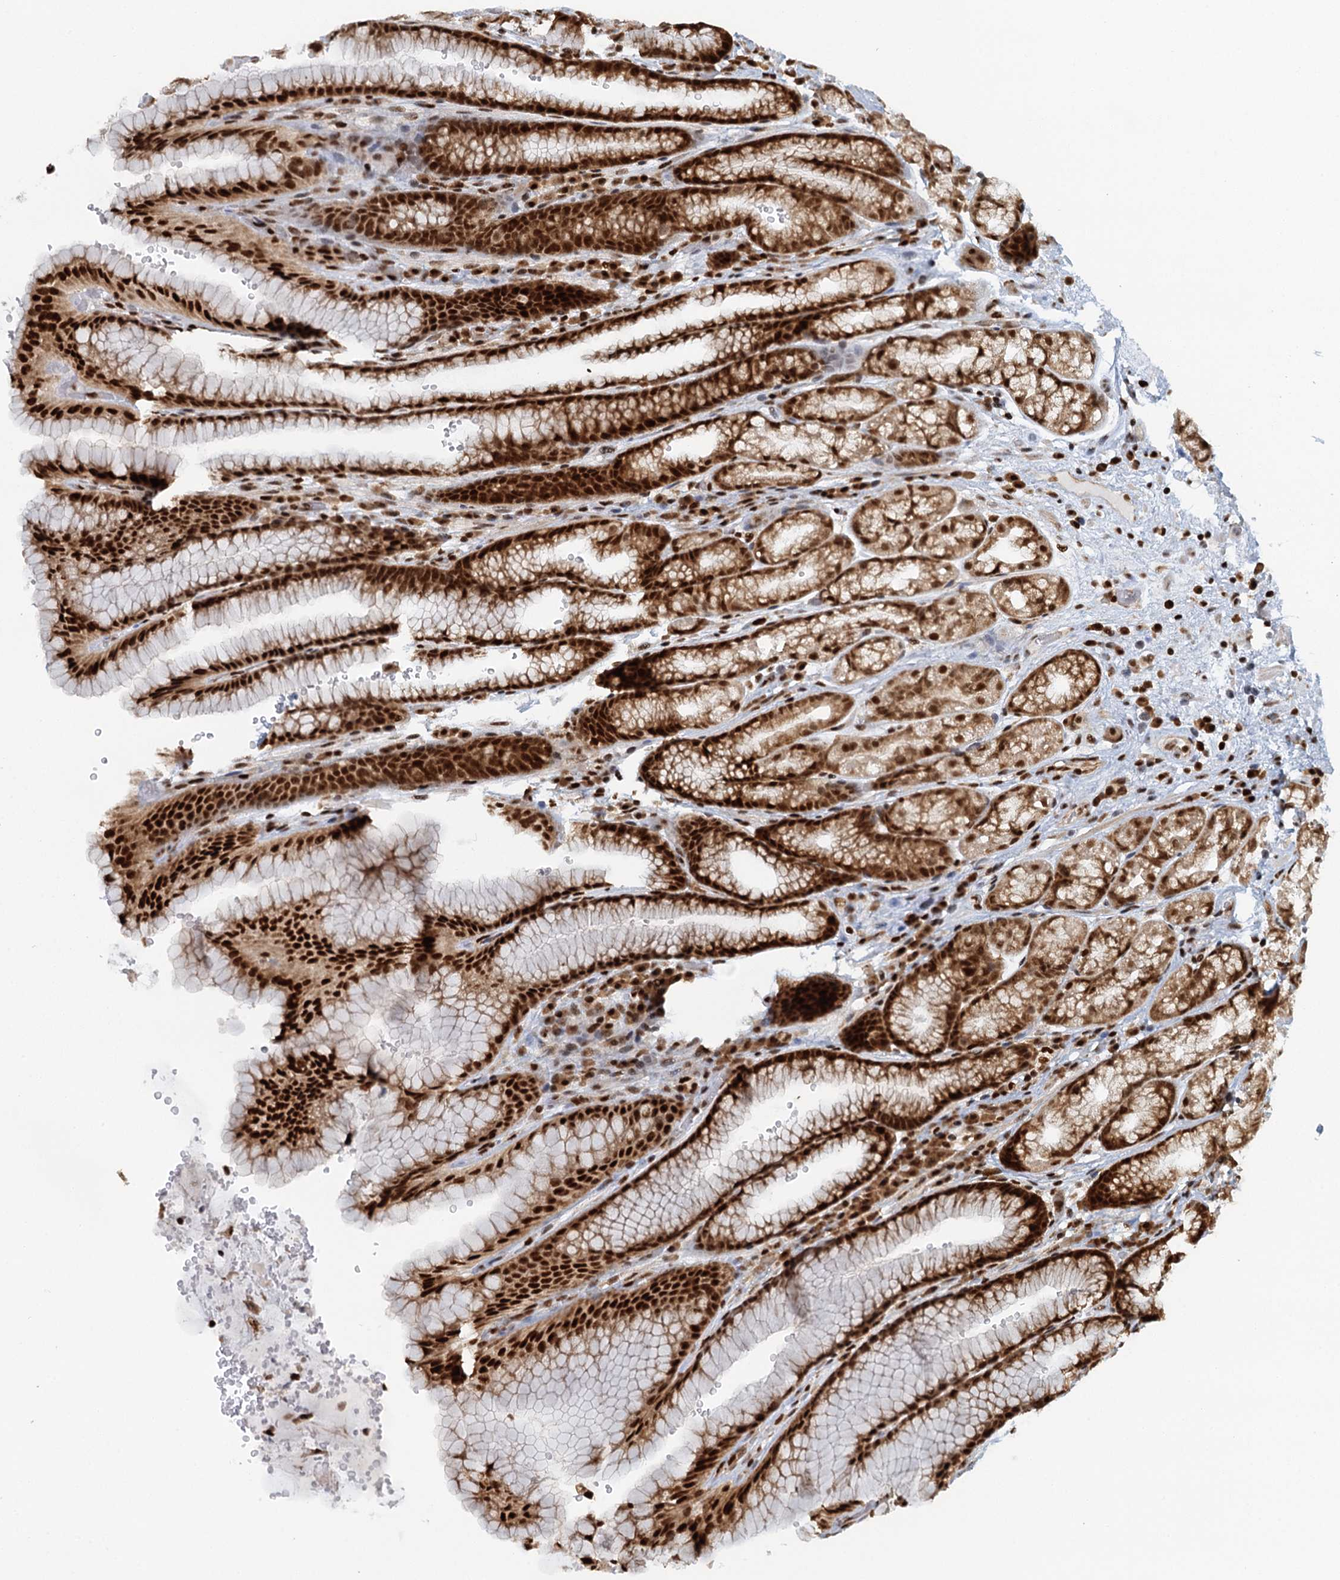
{"staining": {"intensity": "strong", "quantity": ">75%", "location": "nuclear"}, "tissue": "stomach", "cell_type": "Glandular cells", "image_type": "normal", "snomed": [{"axis": "morphology", "description": "Normal tissue, NOS"}, {"axis": "morphology", "description": "Adenocarcinoma, NOS"}, {"axis": "topography", "description": "Stomach"}], "caption": "Normal stomach was stained to show a protein in brown. There is high levels of strong nuclear staining in approximately >75% of glandular cells. The staining was performed using DAB, with brown indicating positive protein expression. Nuclei are stained blue with hematoxylin.", "gene": "GPATCH11", "patient": {"sex": "male", "age": 57}}